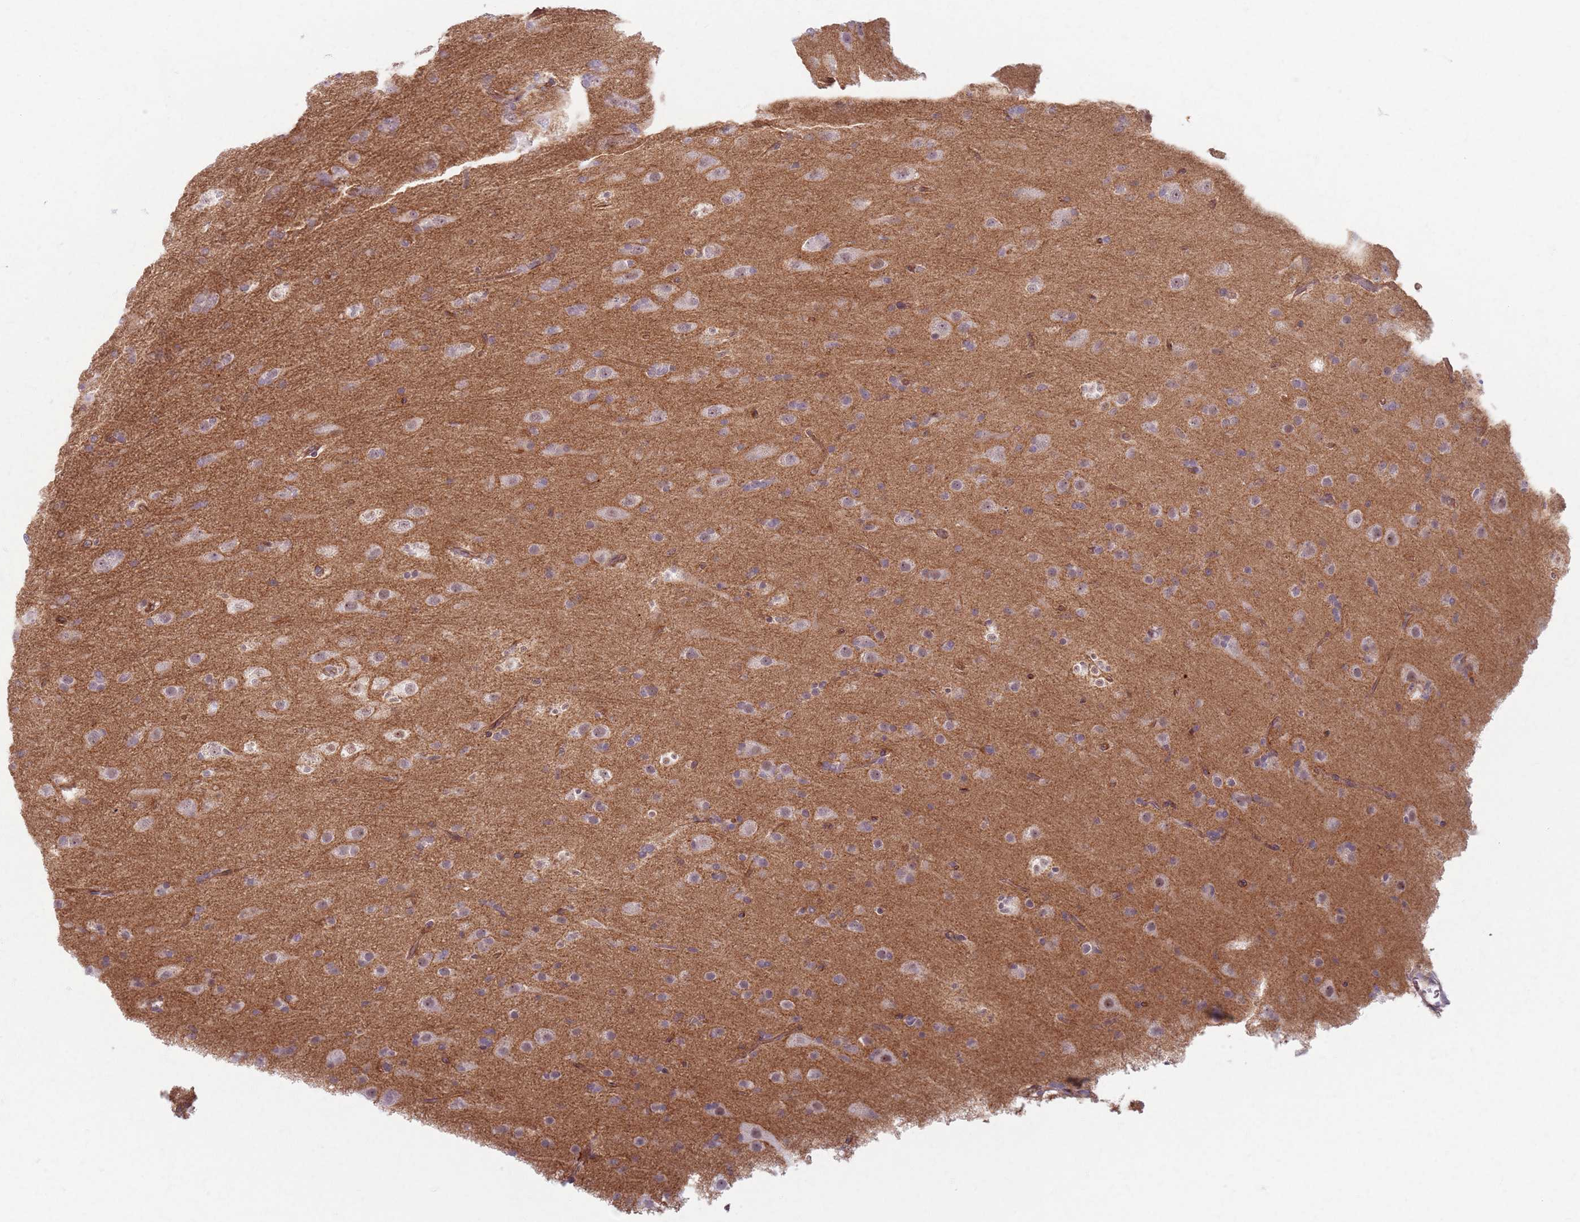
{"staining": {"intensity": "negative", "quantity": "none", "location": "none"}, "tissue": "glioma", "cell_type": "Tumor cells", "image_type": "cancer", "snomed": [{"axis": "morphology", "description": "Glioma, malignant, Low grade"}, {"axis": "topography", "description": "Brain"}], "caption": "Tumor cells are negative for brown protein staining in glioma.", "gene": "KCNA5", "patient": {"sex": "male", "age": 65}}